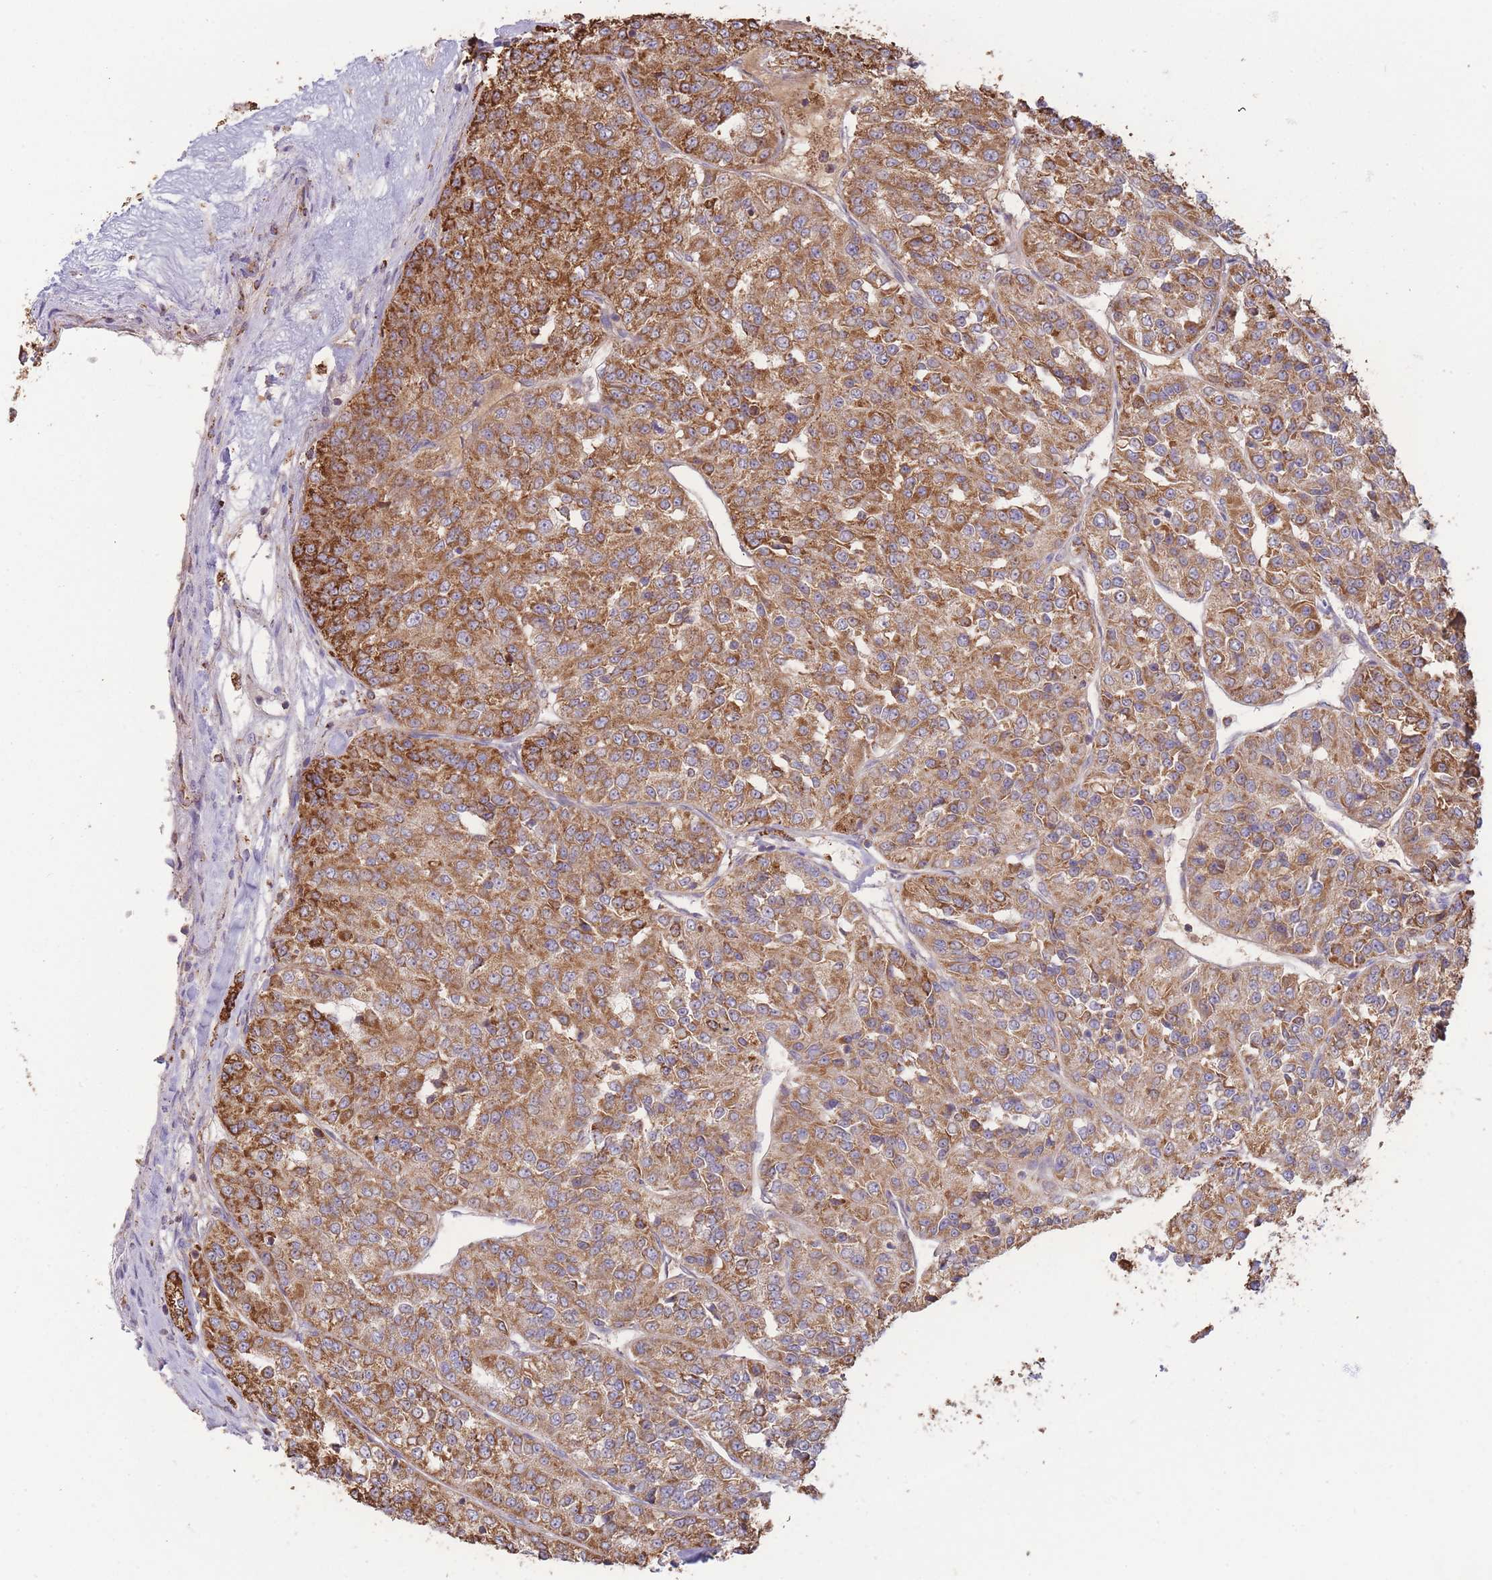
{"staining": {"intensity": "moderate", "quantity": ">75%", "location": "cytoplasmic/membranous"}, "tissue": "renal cancer", "cell_type": "Tumor cells", "image_type": "cancer", "snomed": [{"axis": "morphology", "description": "Adenocarcinoma, NOS"}, {"axis": "topography", "description": "Kidney"}], "caption": "Immunohistochemical staining of renal adenocarcinoma reveals moderate cytoplasmic/membranous protein staining in about >75% of tumor cells. (brown staining indicates protein expression, while blue staining denotes nuclei).", "gene": "MRPL17", "patient": {"sex": "female", "age": 63}}